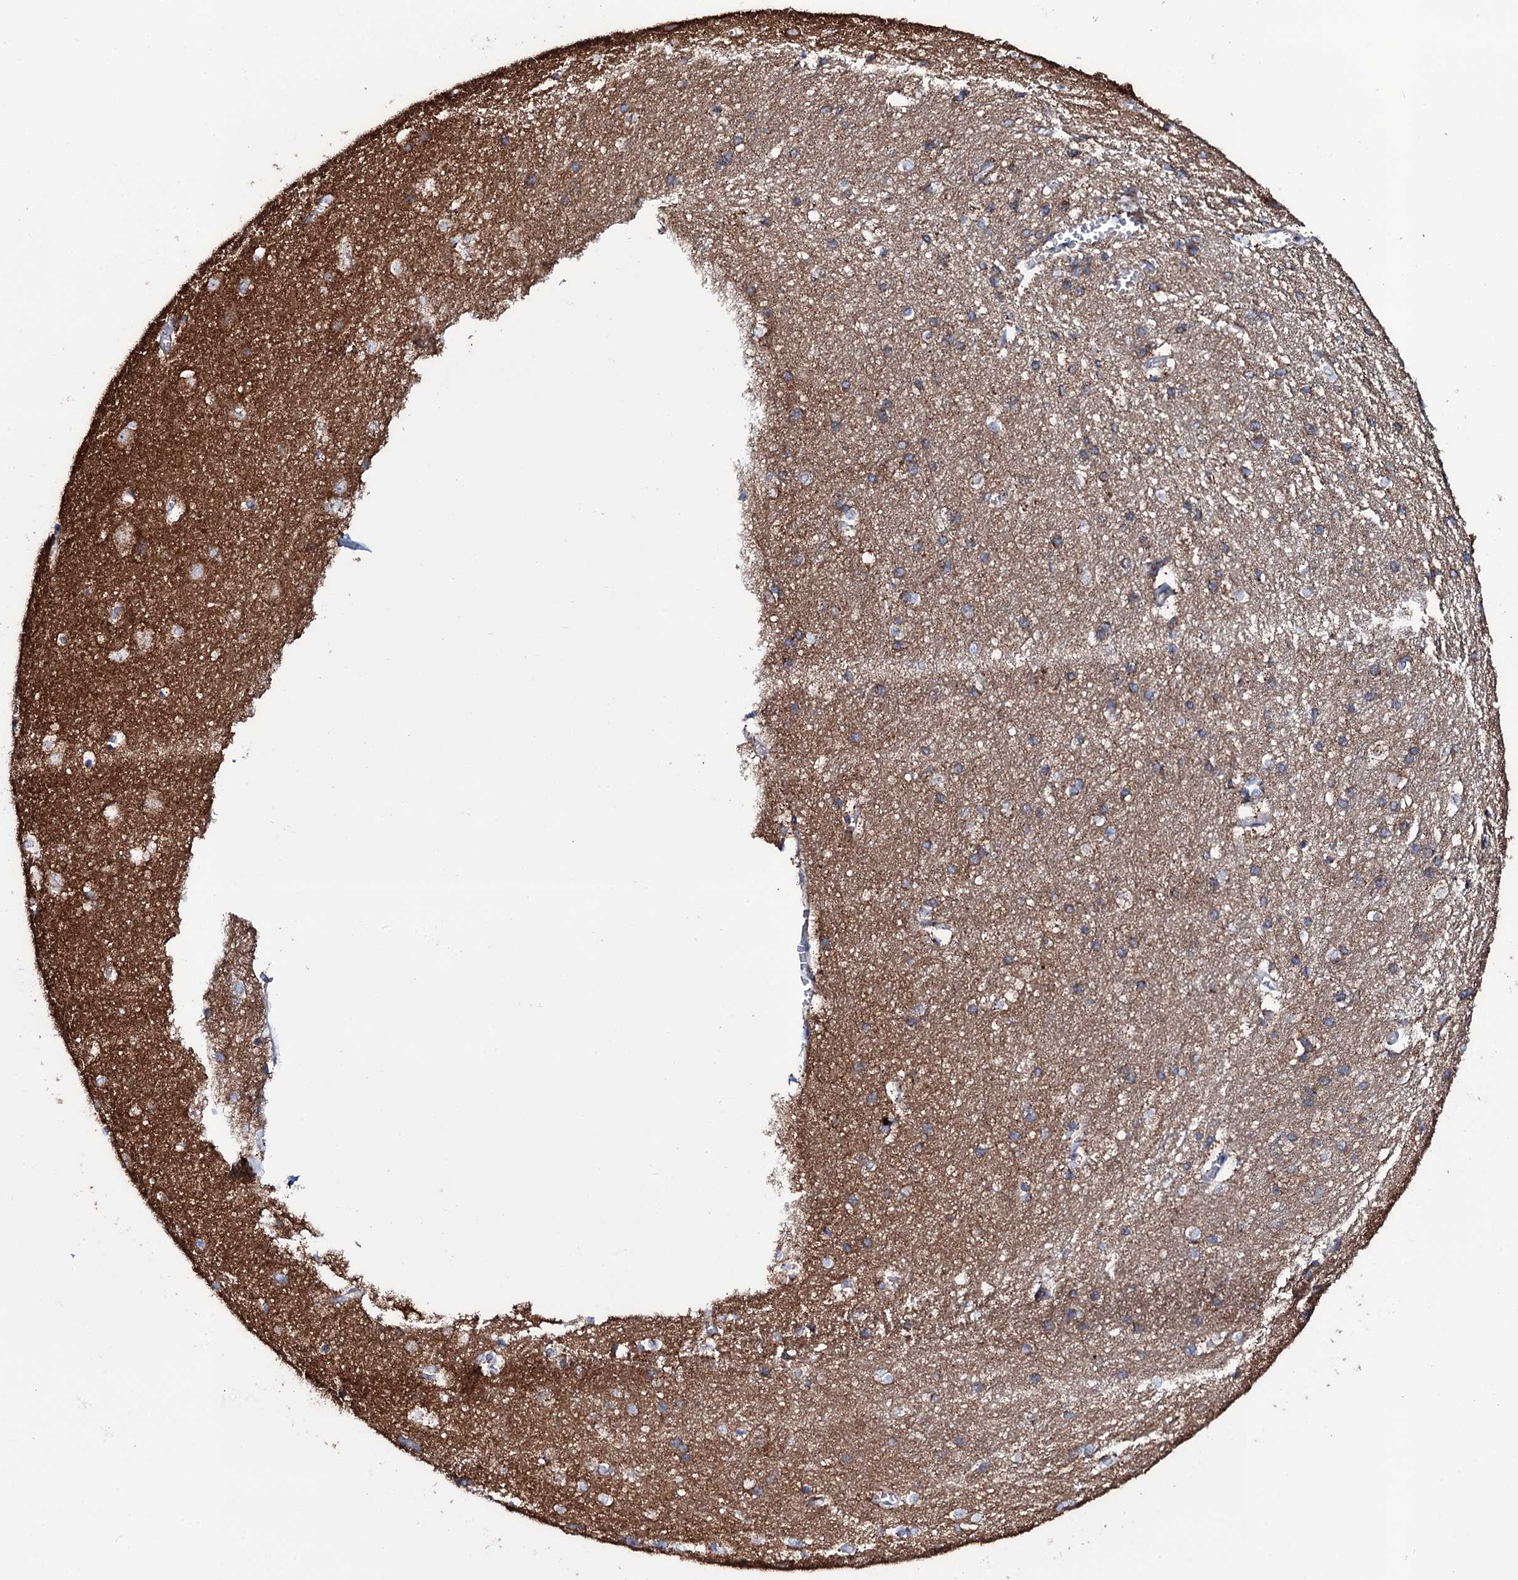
{"staining": {"intensity": "negative", "quantity": "none", "location": "none"}, "tissue": "cerebral cortex", "cell_type": "Endothelial cells", "image_type": "normal", "snomed": [{"axis": "morphology", "description": "Normal tissue, NOS"}, {"axis": "topography", "description": "Cerebral cortex"}], "caption": "Unremarkable cerebral cortex was stained to show a protein in brown. There is no significant expression in endothelial cells.", "gene": "MRPS35", "patient": {"sex": "male", "age": 54}}